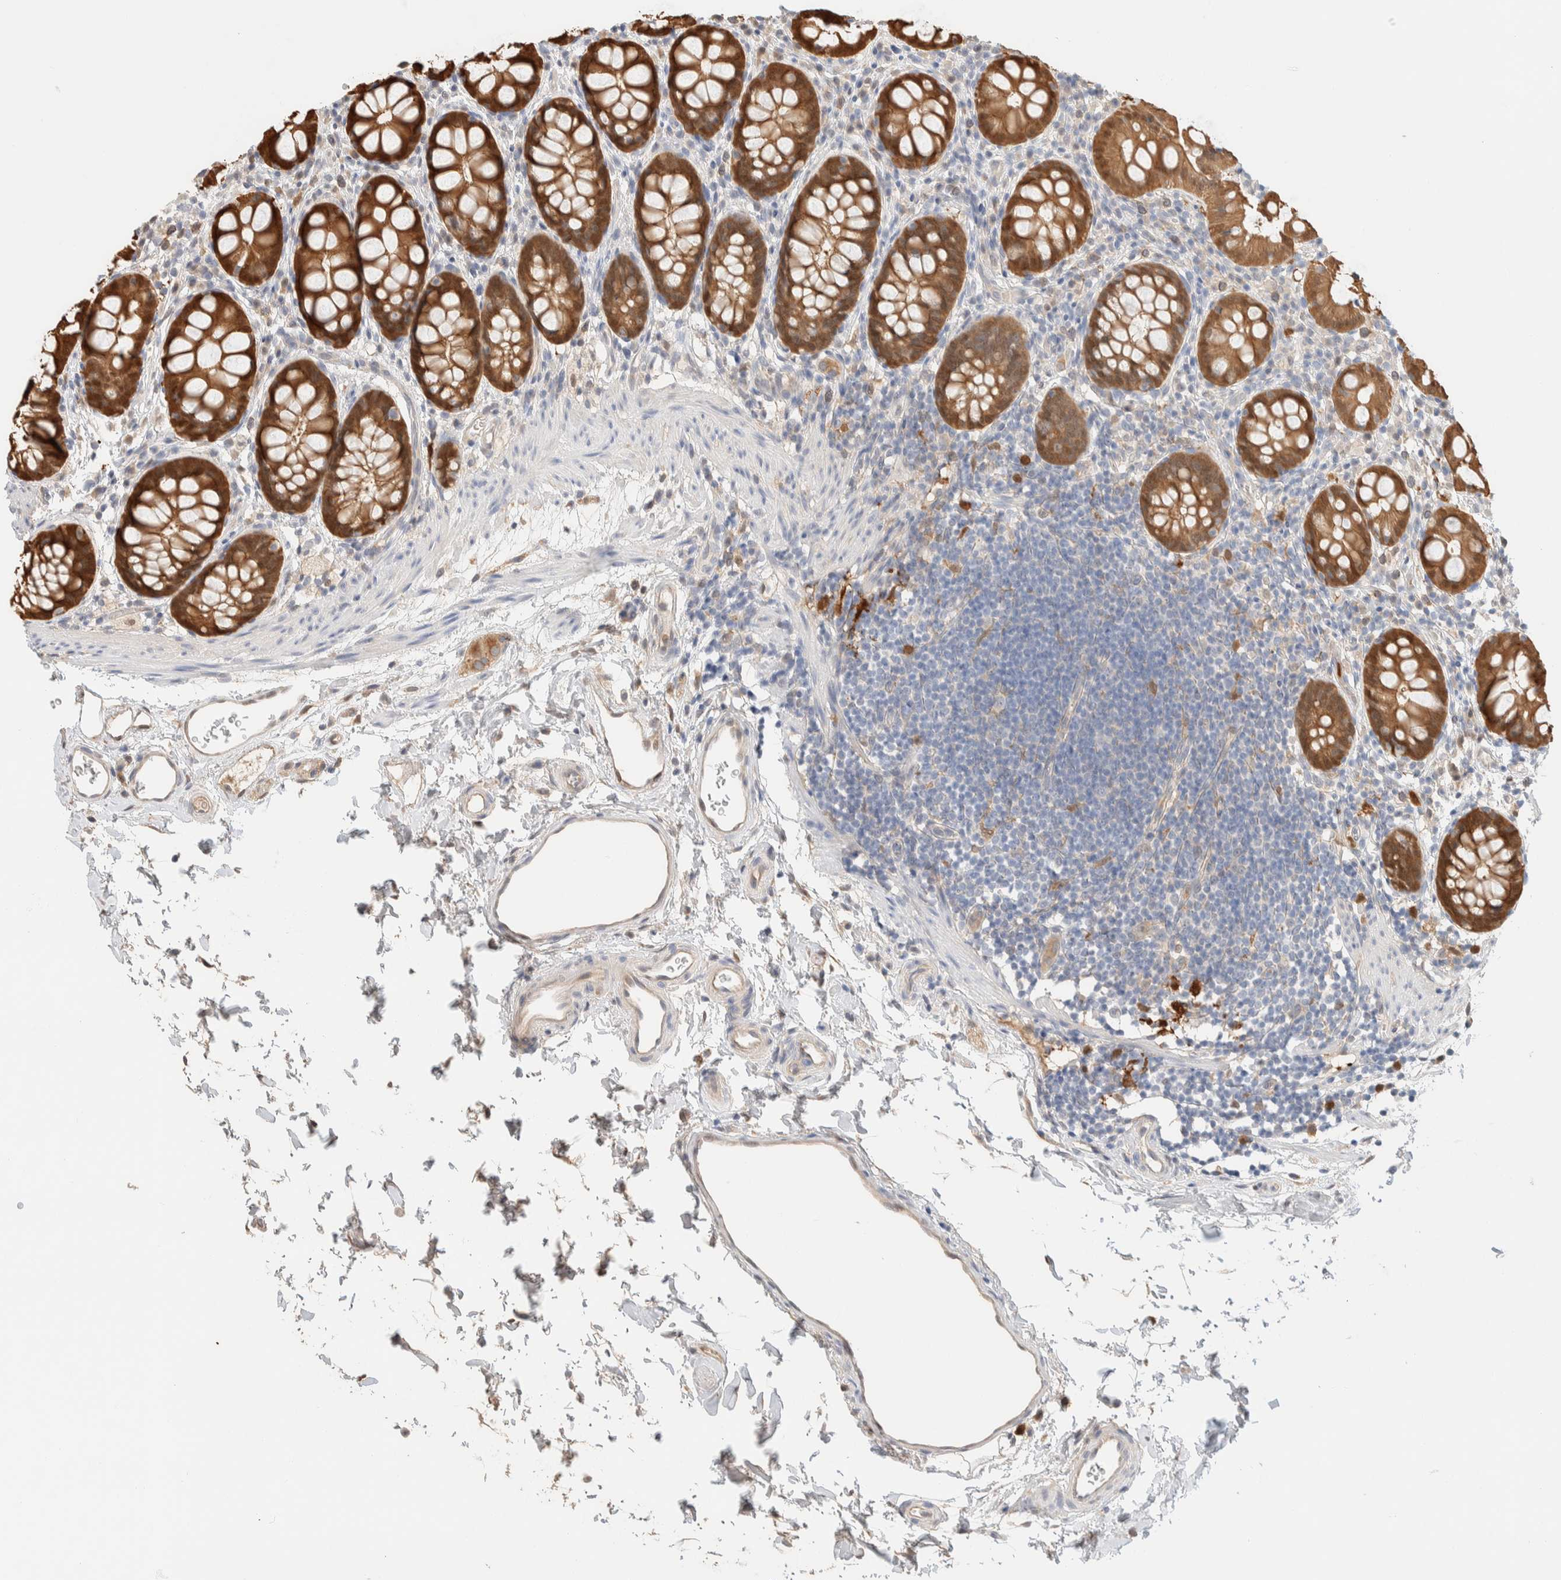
{"staining": {"intensity": "moderate", "quantity": ">75%", "location": "cytoplasmic/membranous,nuclear"}, "tissue": "rectum", "cell_type": "Glandular cells", "image_type": "normal", "snomed": [{"axis": "morphology", "description": "Normal tissue, NOS"}, {"axis": "topography", "description": "Rectum"}], "caption": "A brown stain highlights moderate cytoplasmic/membranous,nuclear expression of a protein in glandular cells of benign human rectum. The protein is shown in brown color, while the nuclei are stained blue.", "gene": "SETD4", "patient": {"sex": "female", "age": 65}}